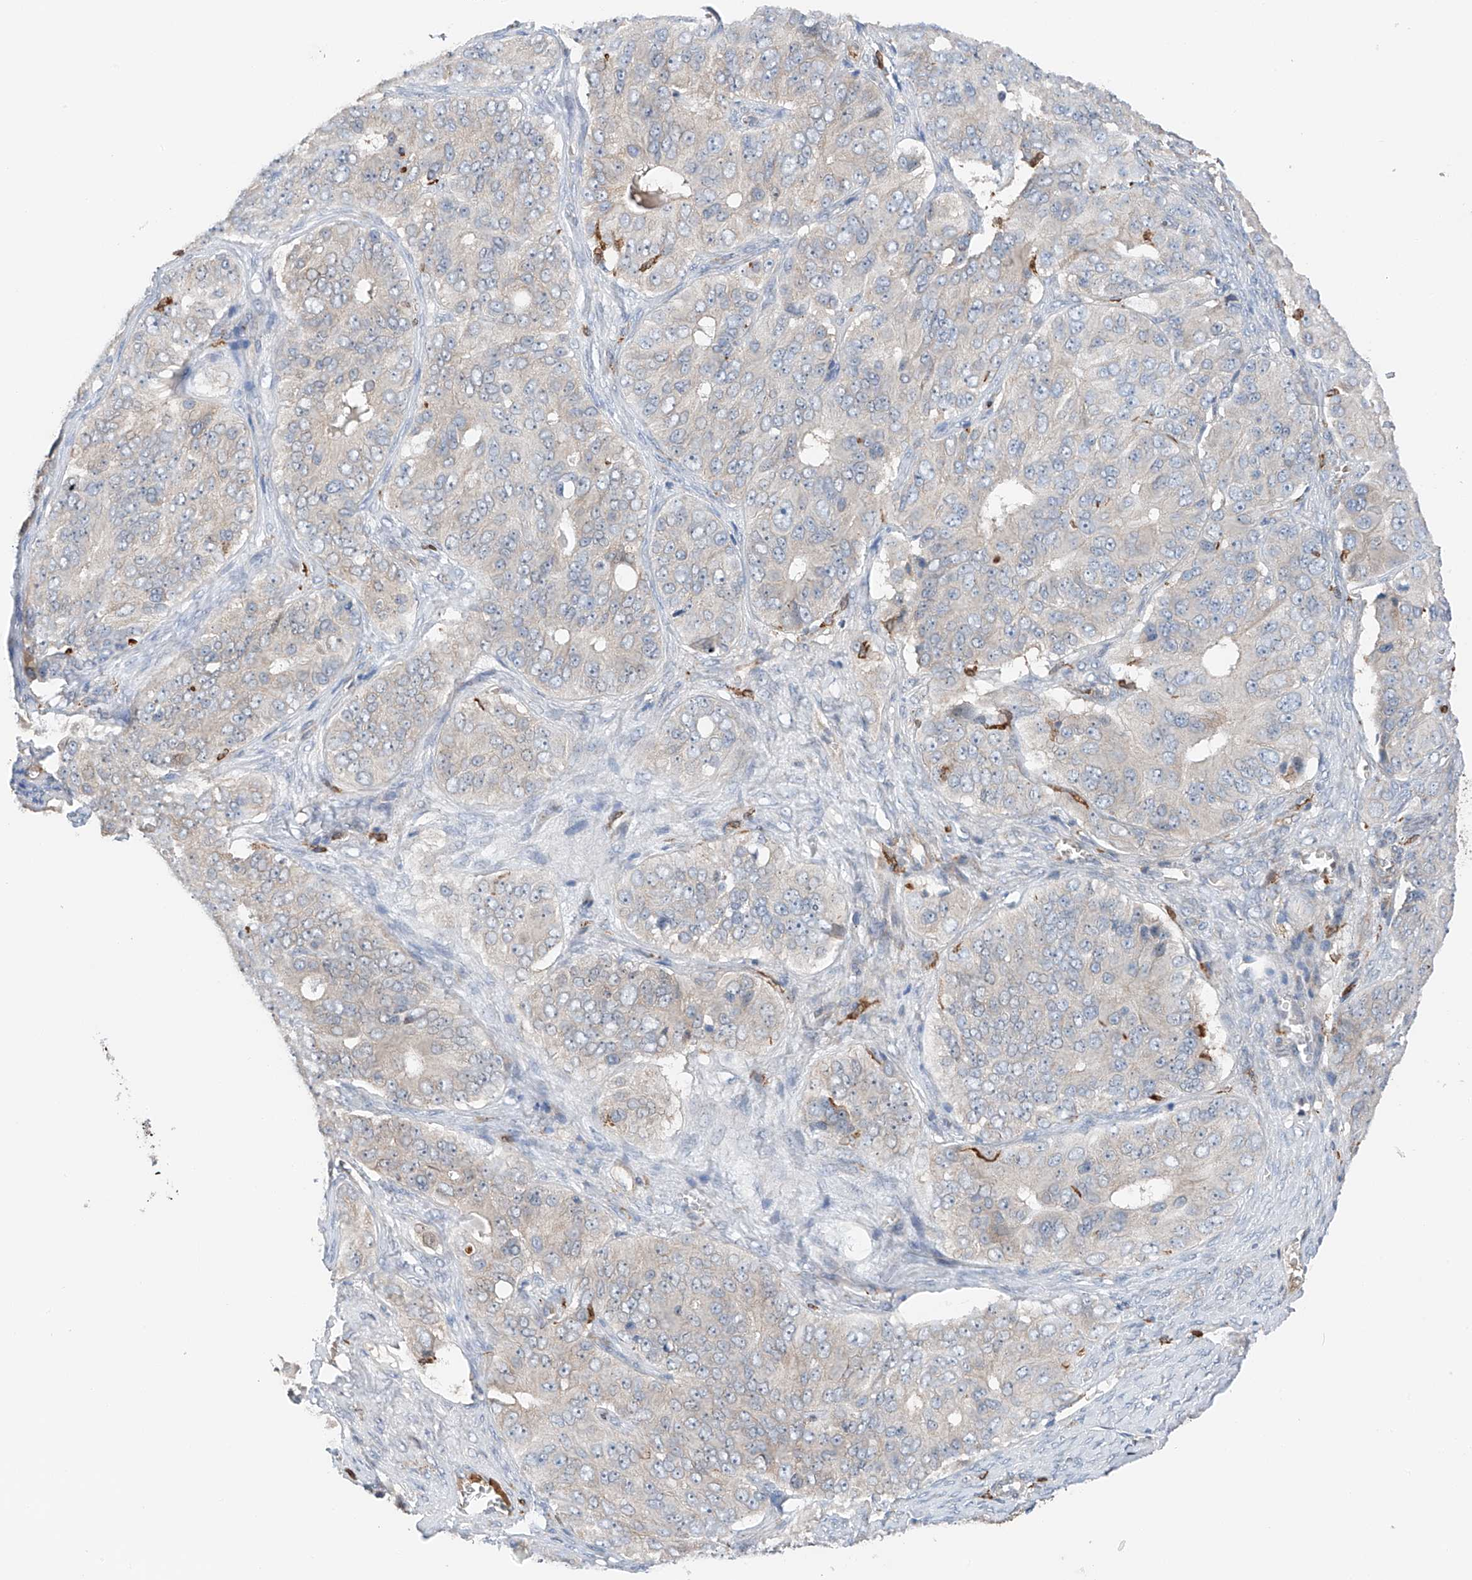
{"staining": {"intensity": "negative", "quantity": "none", "location": "none"}, "tissue": "ovarian cancer", "cell_type": "Tumor cells", "image_type": "cancer", "snomed": [{"axis": "morphology", "description": "Carcinoma, endometroid"}, {"axis": "topography", "description": "Ovary"}], "caption": "Human ovarian cancer stained for a protein using immunohistochemistry (IHC) shows no staining in tumor cells.", "gene": "TBXAS1", "patient": {"sex": "female", "age": 51}}